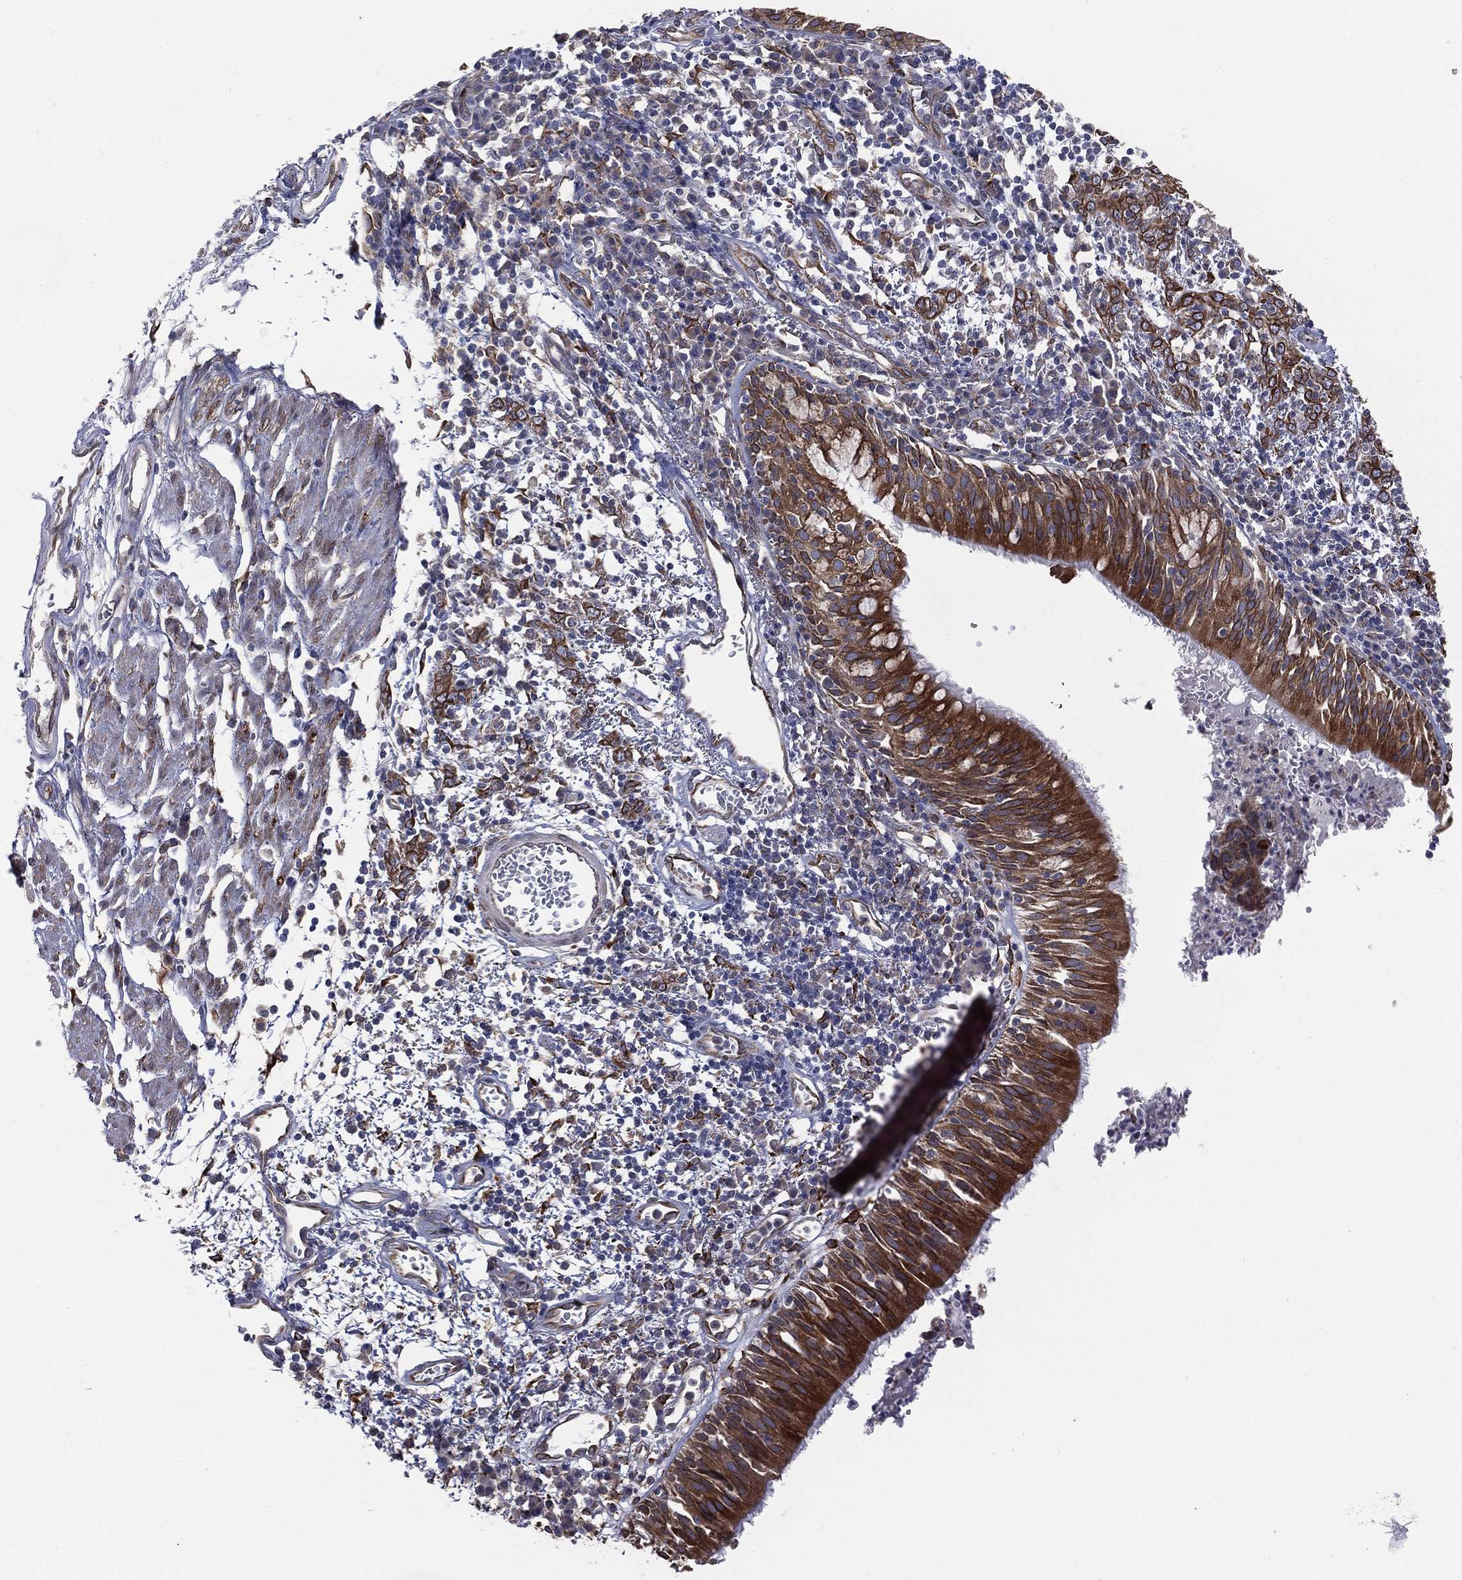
{"staining": {"intensity": "strong", "quantity": ">75%", "location": "cytoplasmic/membranous"}, "tissue": "bronchus", "cell_type": "Respiratory epithelial cells", "image_type": "normal", "snomed": [{"axis": "morphology", "description": "Normal tissue, NOS"}, {"axis": "morphology", "description": "Squamous cell carcinoma, NOS"}, {"axis": "topography", "description": "Cartilage tissue"}, {"axis": "topography", "description": "Bronchus"}, {"axis": "topography", "description": "Lung"}], "caption": "High-magnification brightfield microscopy of normal bronchus stained with DAB (brown) and counterstained with hematoxylin (blue). respiratory epithelial cells exhibit strong cytoplasmic/membranous positivity is identified in approximately>75% of cells. (DAB (3,3'-diaminobenzidine) IHC with brightfield microscopy, high magnification).", "gene": "PGRMC1", "patient": {"sex": "male", "age": 66}}